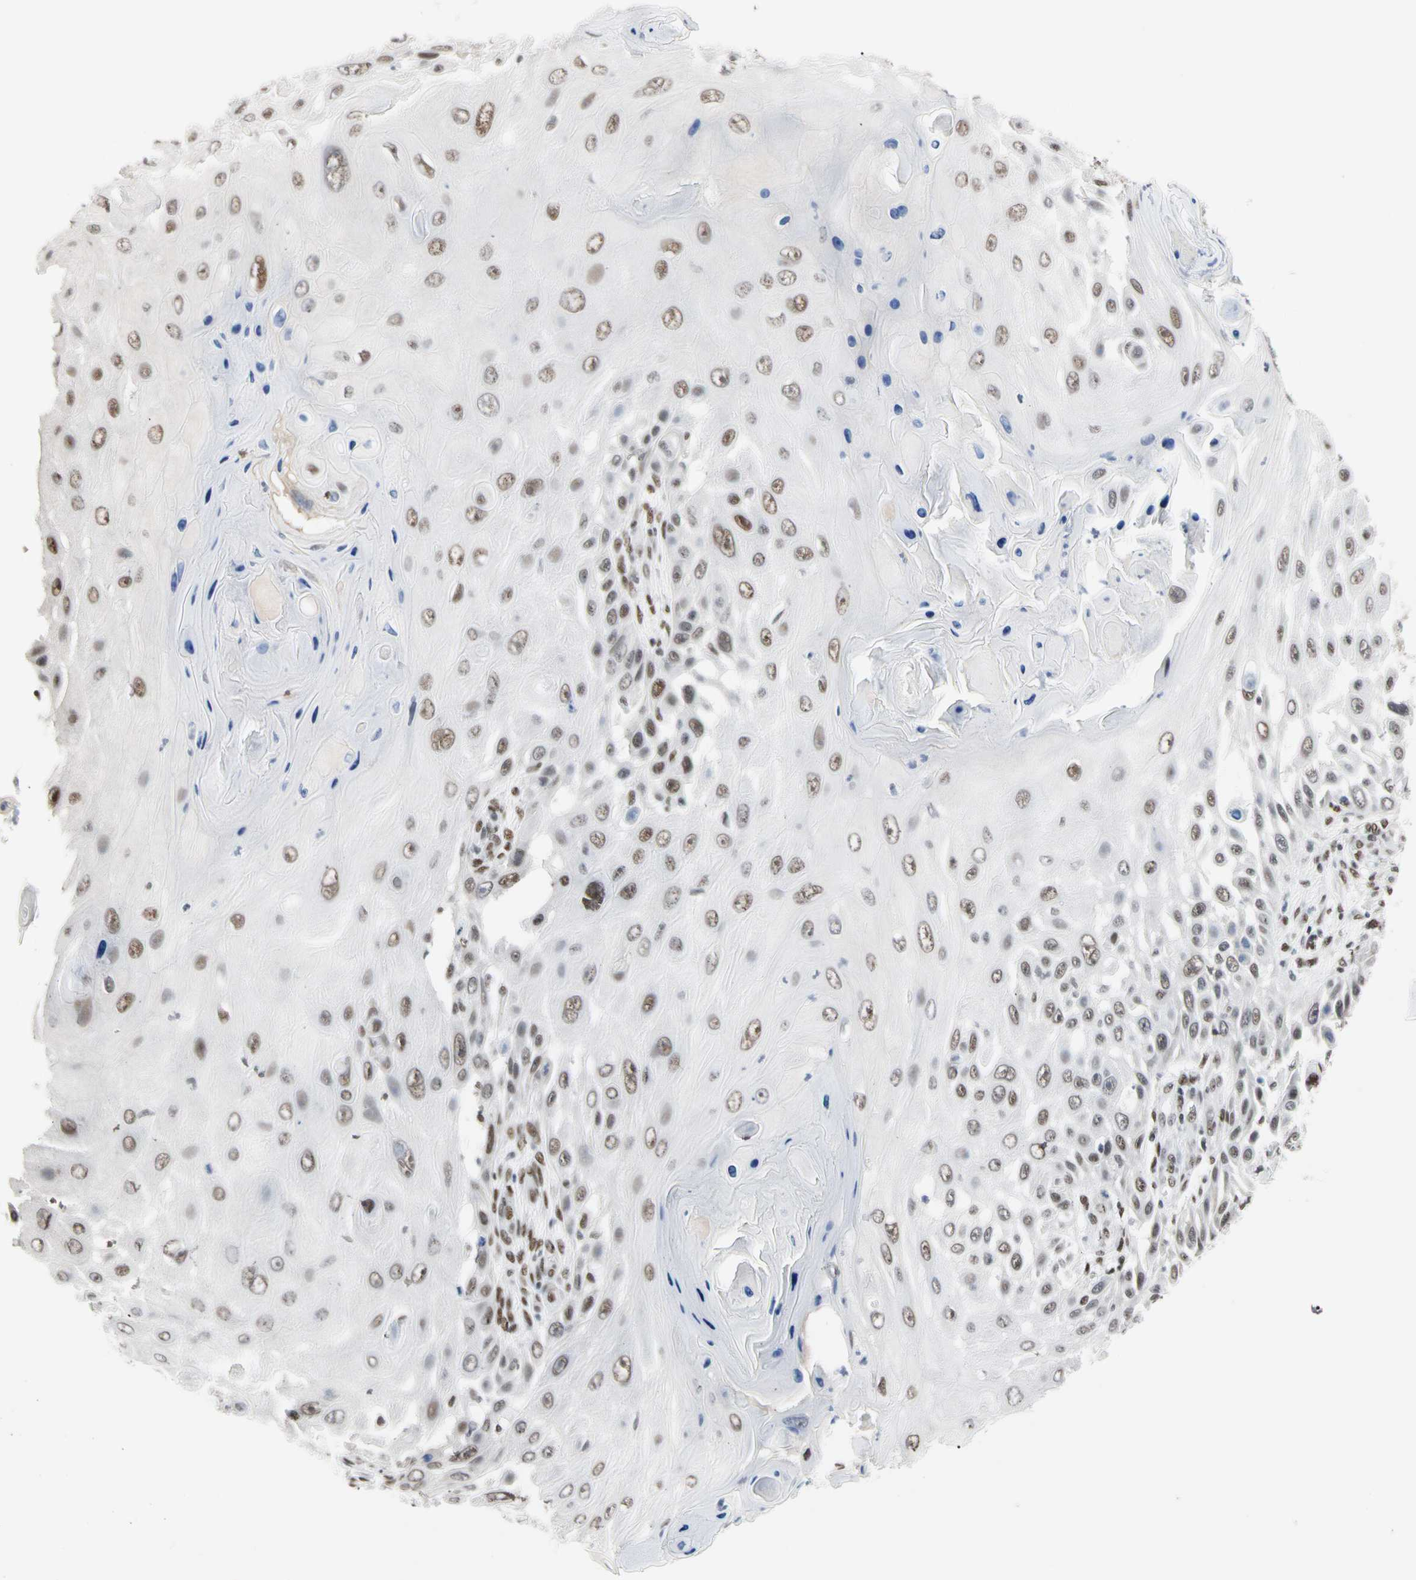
{"staining": {"intensity": "moderate", "quantity": ">75%", "location": "nuclear"}, "tissue": "skin cancer", "cell_type": "Tumor cells", "image_type": "cancer", "snomed": [{"axis": "morphology", "description": "Squamous cell carcinoma, NOS"}, {"axis": "topography", "description": "Skin"}], "caption": "Immunohistochemistry staining of squamous cell carcinoma (skin), which displays medium levels of moderate nuclear expression in about >75% of tumor cells indicating moderate nuclear protein expression. The staining was performed using DAB (brown) for protein detection and nuclei were counterstained in hematoxylin (blue).", "gene": "FAM98B", "patient": {"sex": "female", "age": 44}}